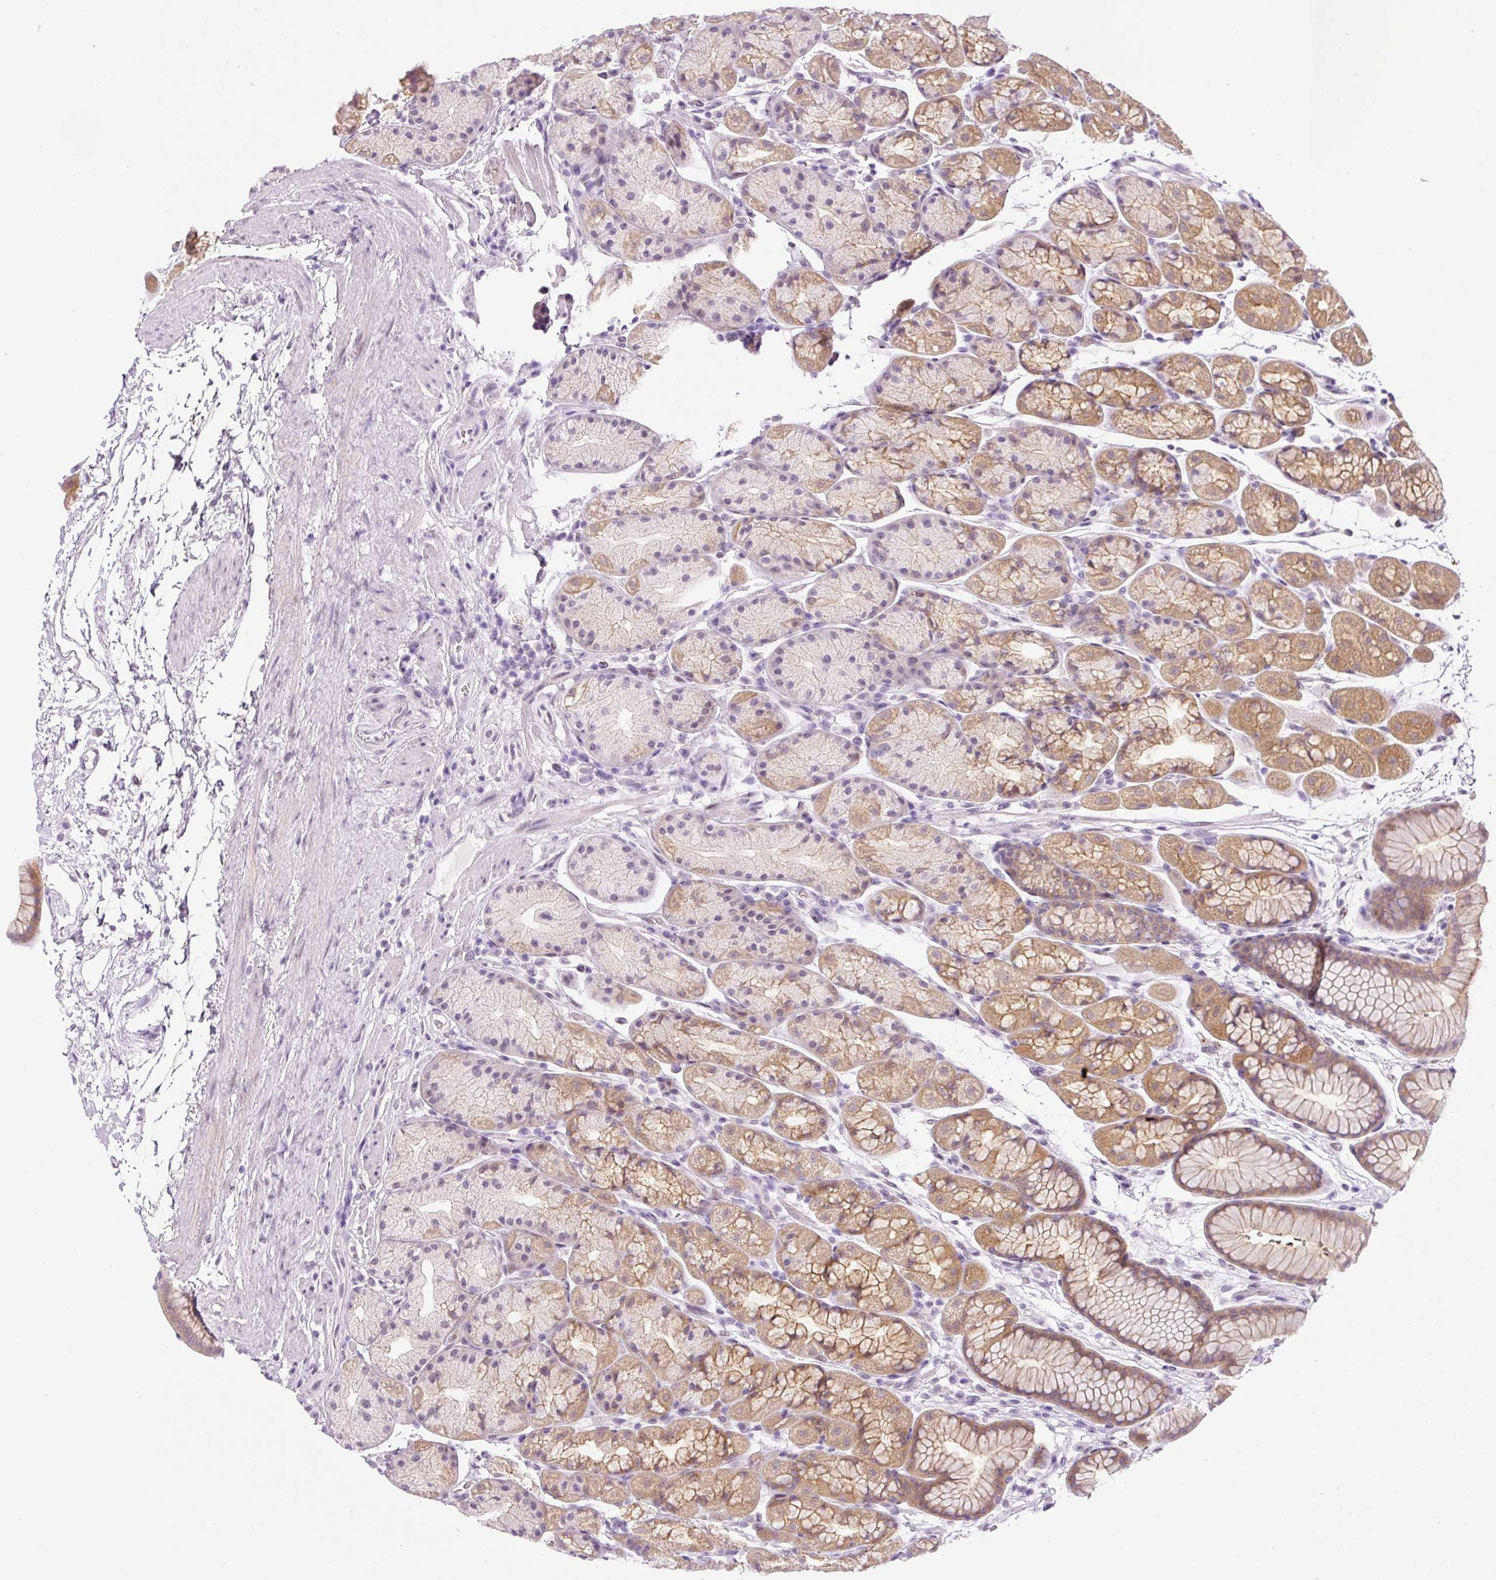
{"staining": {"intensity": "moderate", "quantity": "25%-75%", "location": "cytoplasmic/membranous"}, "tissue": "stomach", "cell_type": "Glandular cells", "image_type": "normal", "snomed": [{"axis": "morphology", "description": "Normal tissue, NOS"}, {"axis": "topography", "description": "Stomach, lower"}], "caption": "Stomach stained for a protein reveals moderate cytoplasmic/membranous positivity in glandular cells.", "gene": "SRC", "patient": {"sex": "male", "age": 67}}